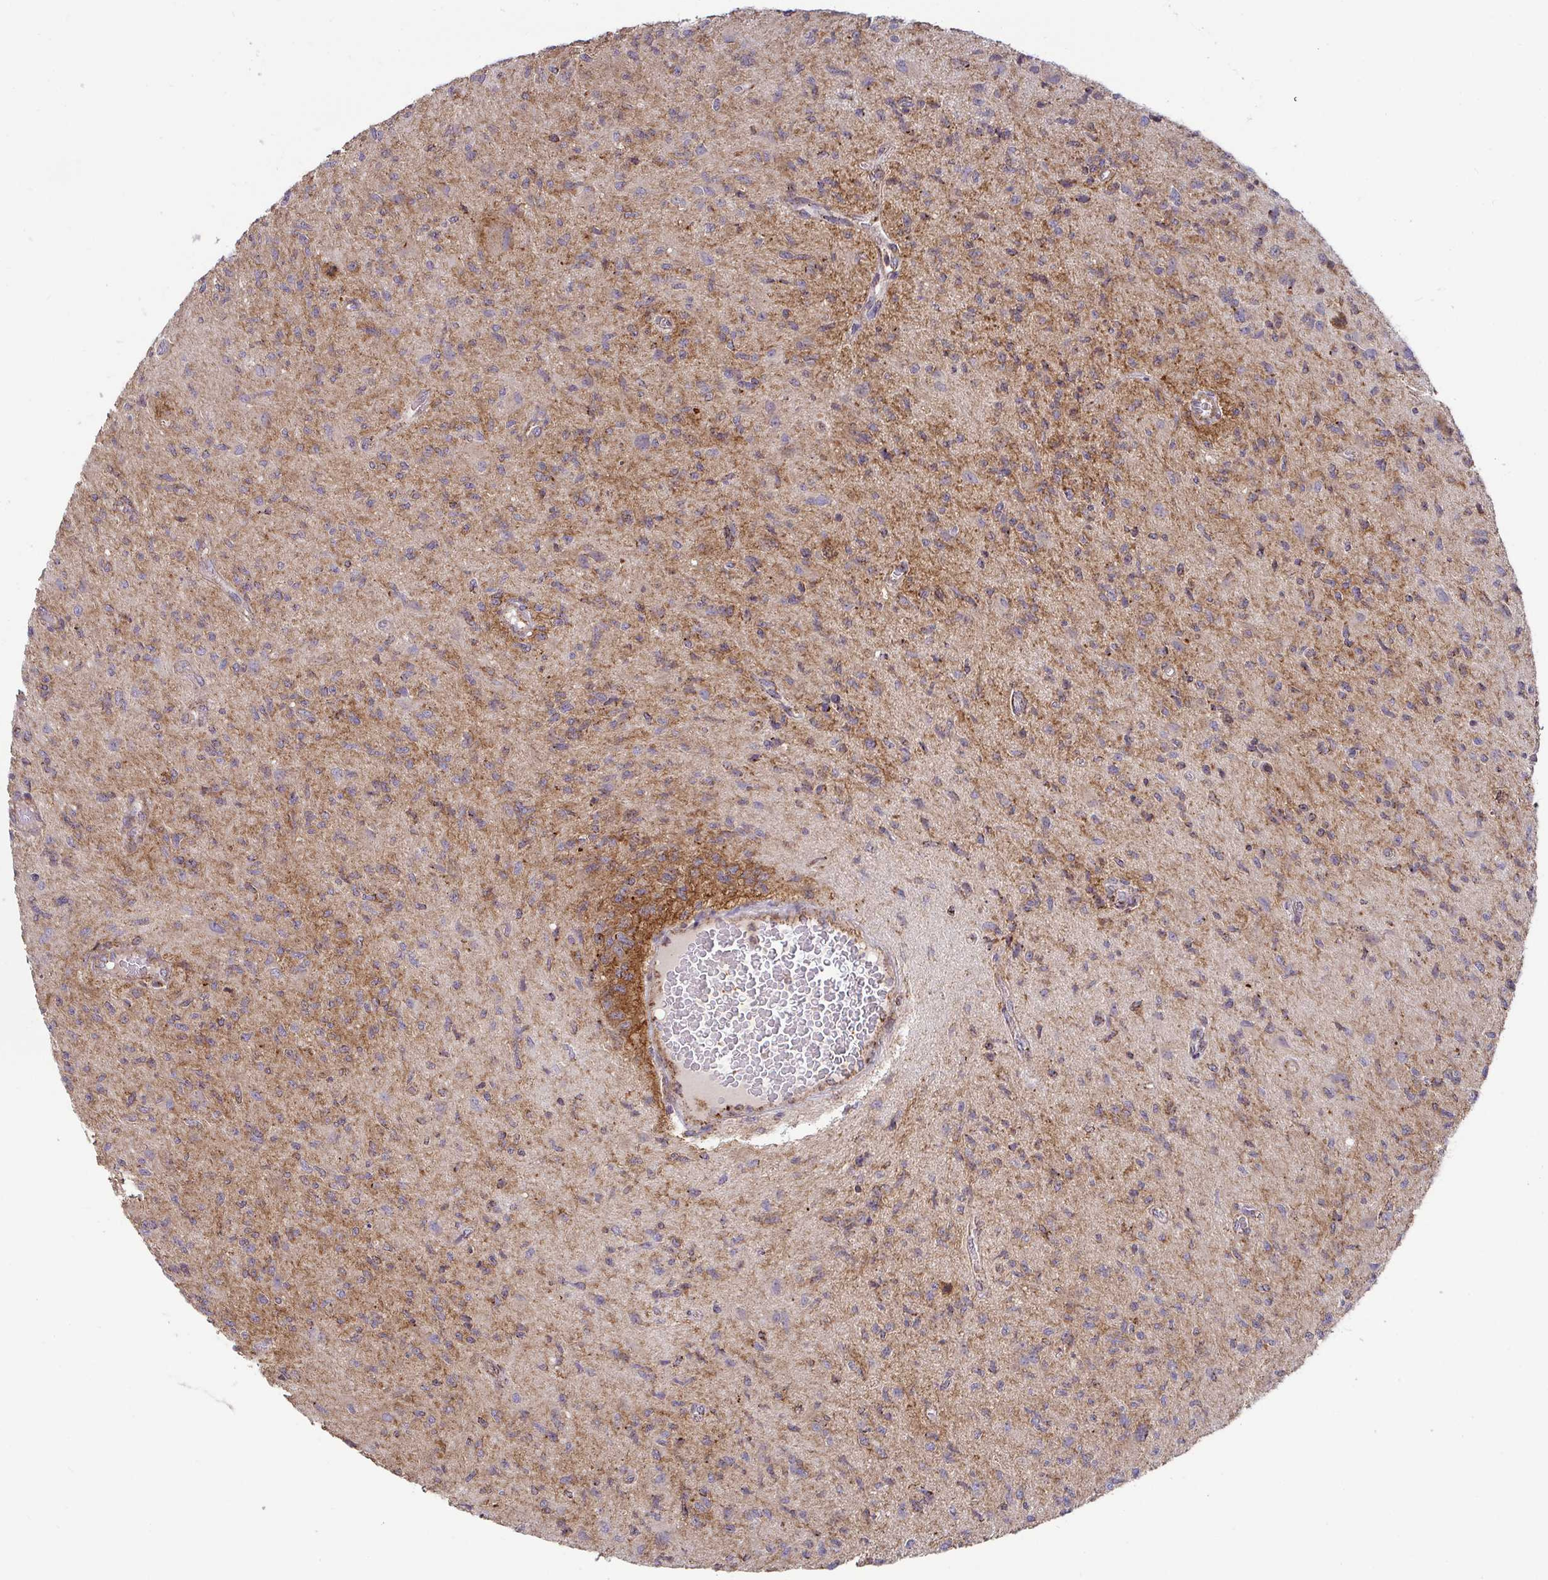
{"staining": {"intensity": "weak", "quantity": "25%-75%", "location": "cytoplasmic/membranous"}, "tissue": "glioma", "cell_type": "Tumor cells", "image_type": "cancer", "snomed": [{"axis": "morphology", "description": "Glioma, malignant, High grade"}, {"axis": "topography", "description": "Brain"}], "caption": "There is low levels of weak cytoplasmic/membranous positivity in tumor cells of glioma, as demonstrated by immunohistochemical staining (brown color).", "gene": "SPRY1", "patient": {"sex": "male", "age": 67}}